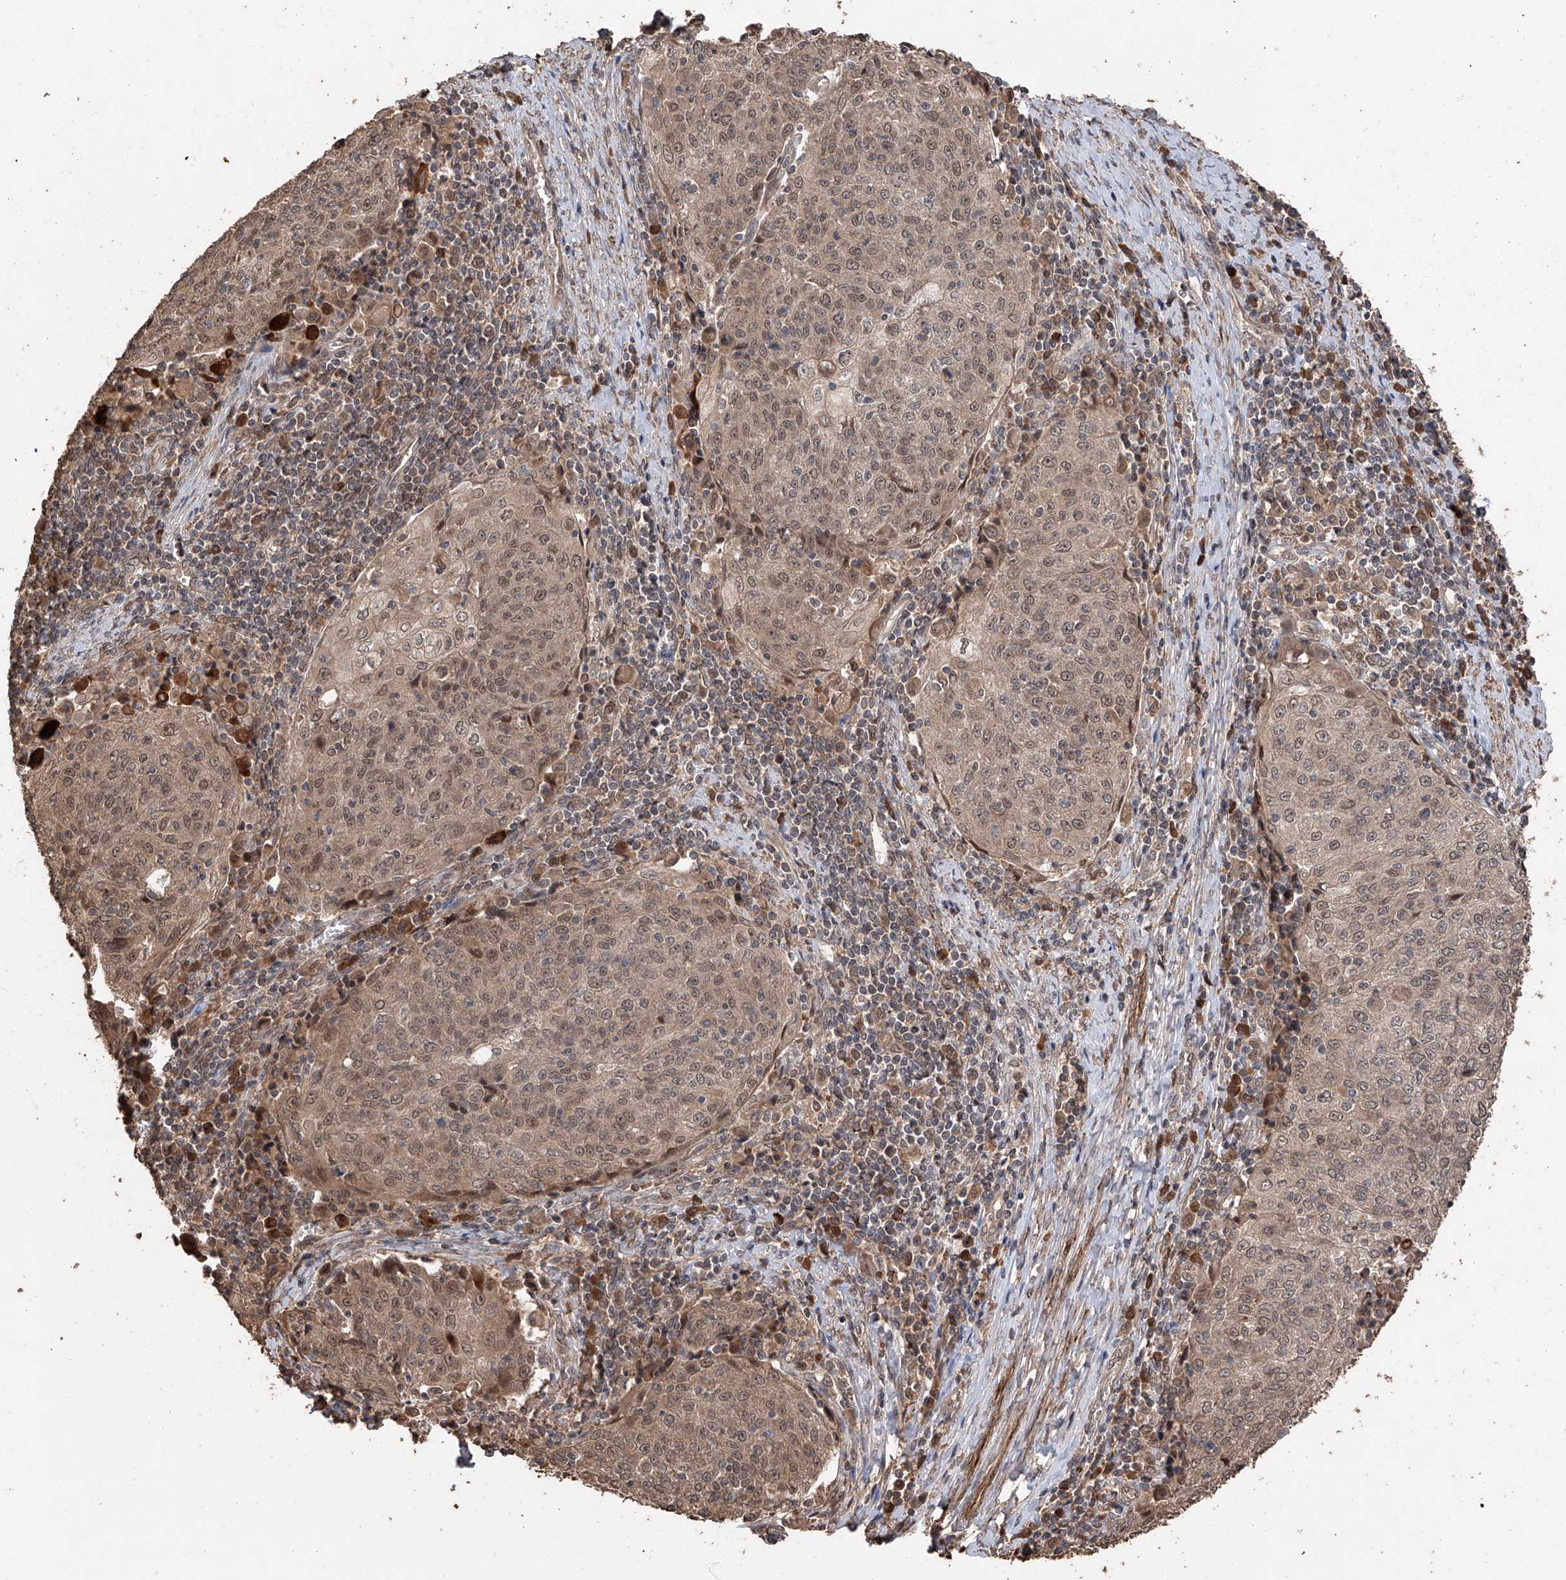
{"staining": {"intensity": "moderate", "quantity": ">75%", "location": "cytoplasmic/membranous,nuclear"}, "tissue": "cervical cancer", "cell_type": "Tumor cells", "image_type": "cancer", "snomed": [{"axis": "morphology", "description": "Squamous cell carcinoma, NOS"}, {"axis": "topography", "description": "Cervix"}], "caption": "The immunohistochemical stain highlights moderate cytoplasmic/membranous and nuclear expression in tumor cells of cervical squamous cell carcinoma tissue.", "gene": "FAM135A", "patient": {"sex": "female", "age": 48}}